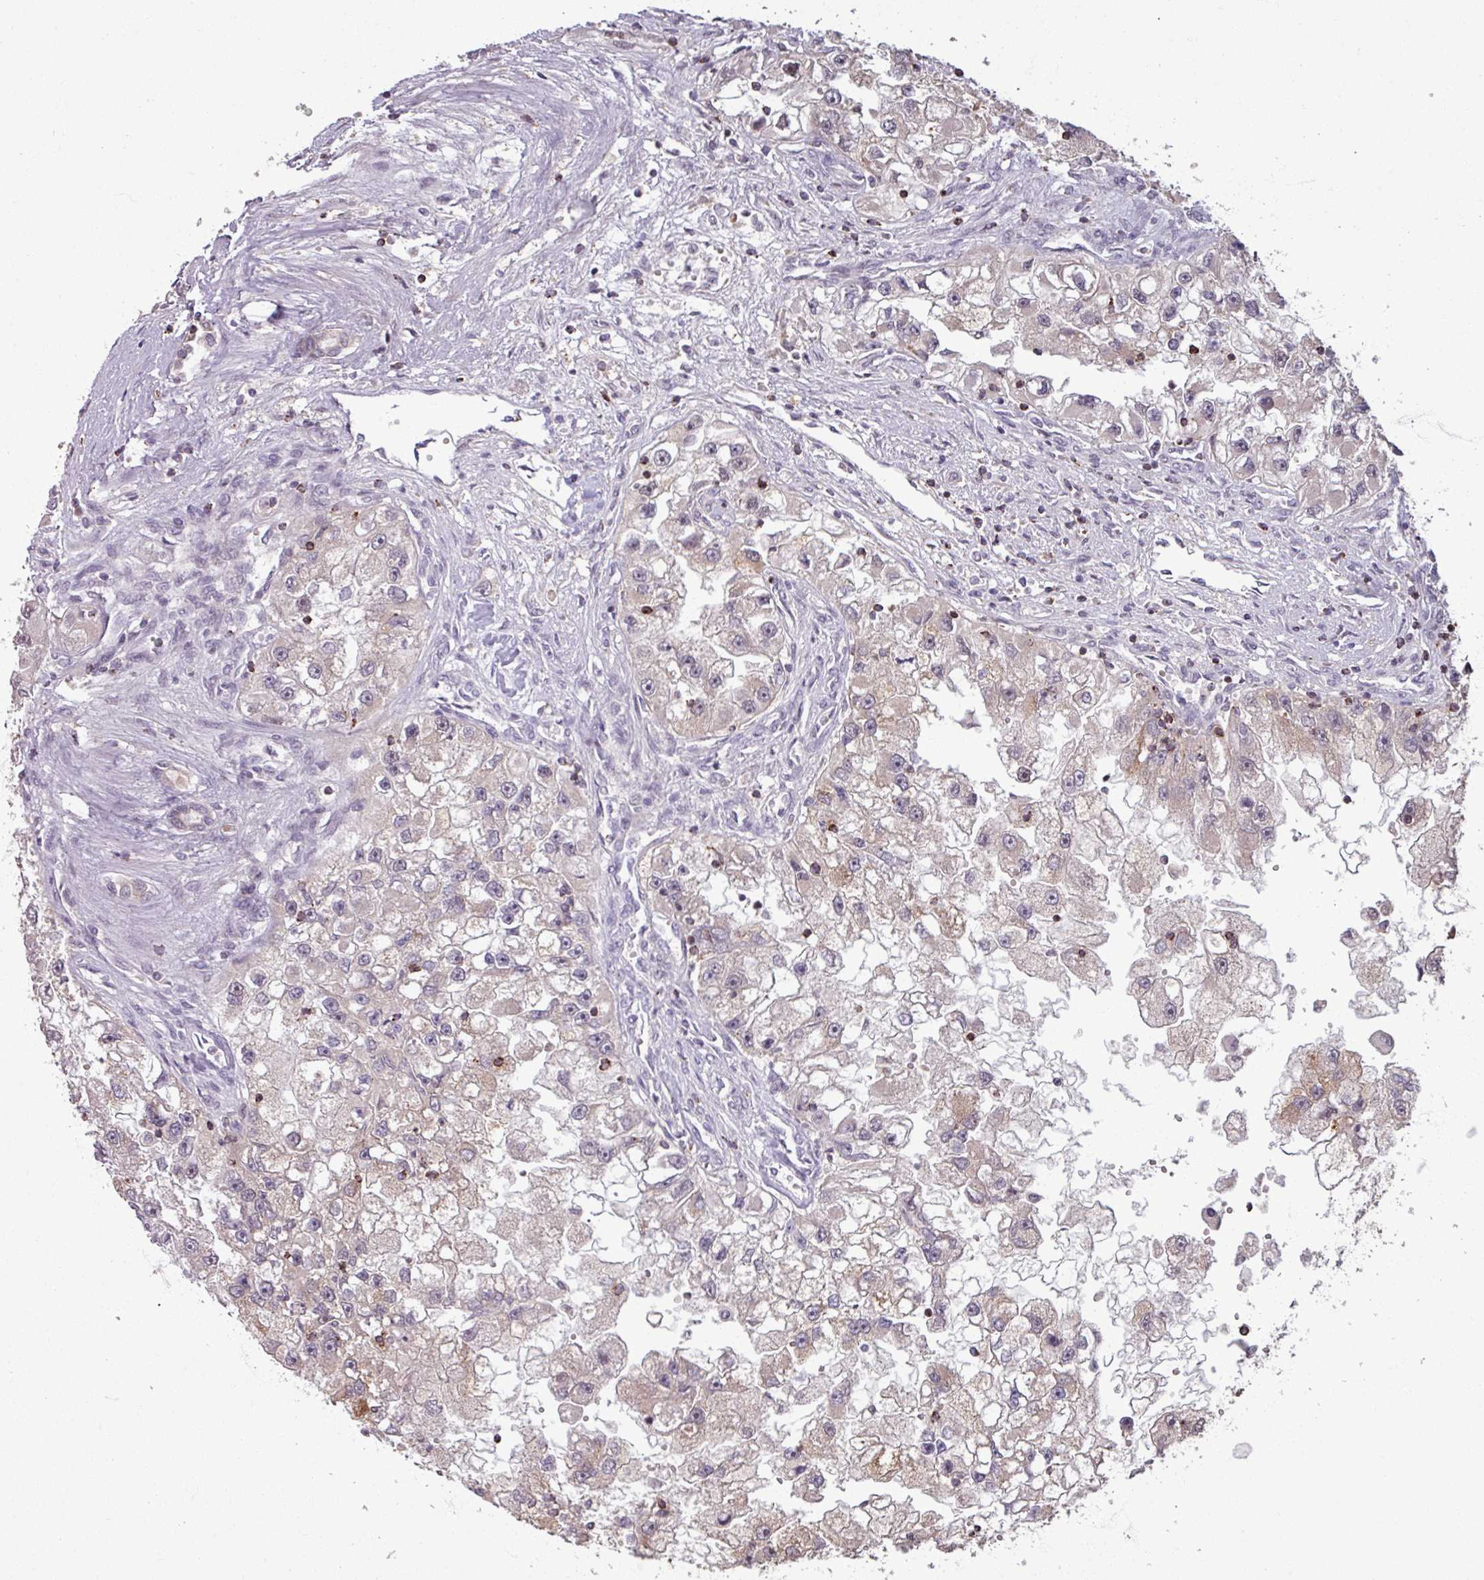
{"staining": {"intensity": "moderate", "quantity": "<25%", "location": "cytoplasmic/membranous"}, "tissue": "renal cancer", "cell_type": "Tumor cells", "image_type": "cancer", "snomed": [{"axis": "morphology", "description": "Adenocarcinoma, NOS"}, {"axis": "topography", "description": "Kidney"}], "caption": "Immunohistochemical staining of renal cancer displays low levels of moderate cytoplasmic/membranous protein positivity in about <25% of tumor cells.", "gene": "OR6B1", "patient": {"sex": "male", "age": 63}}